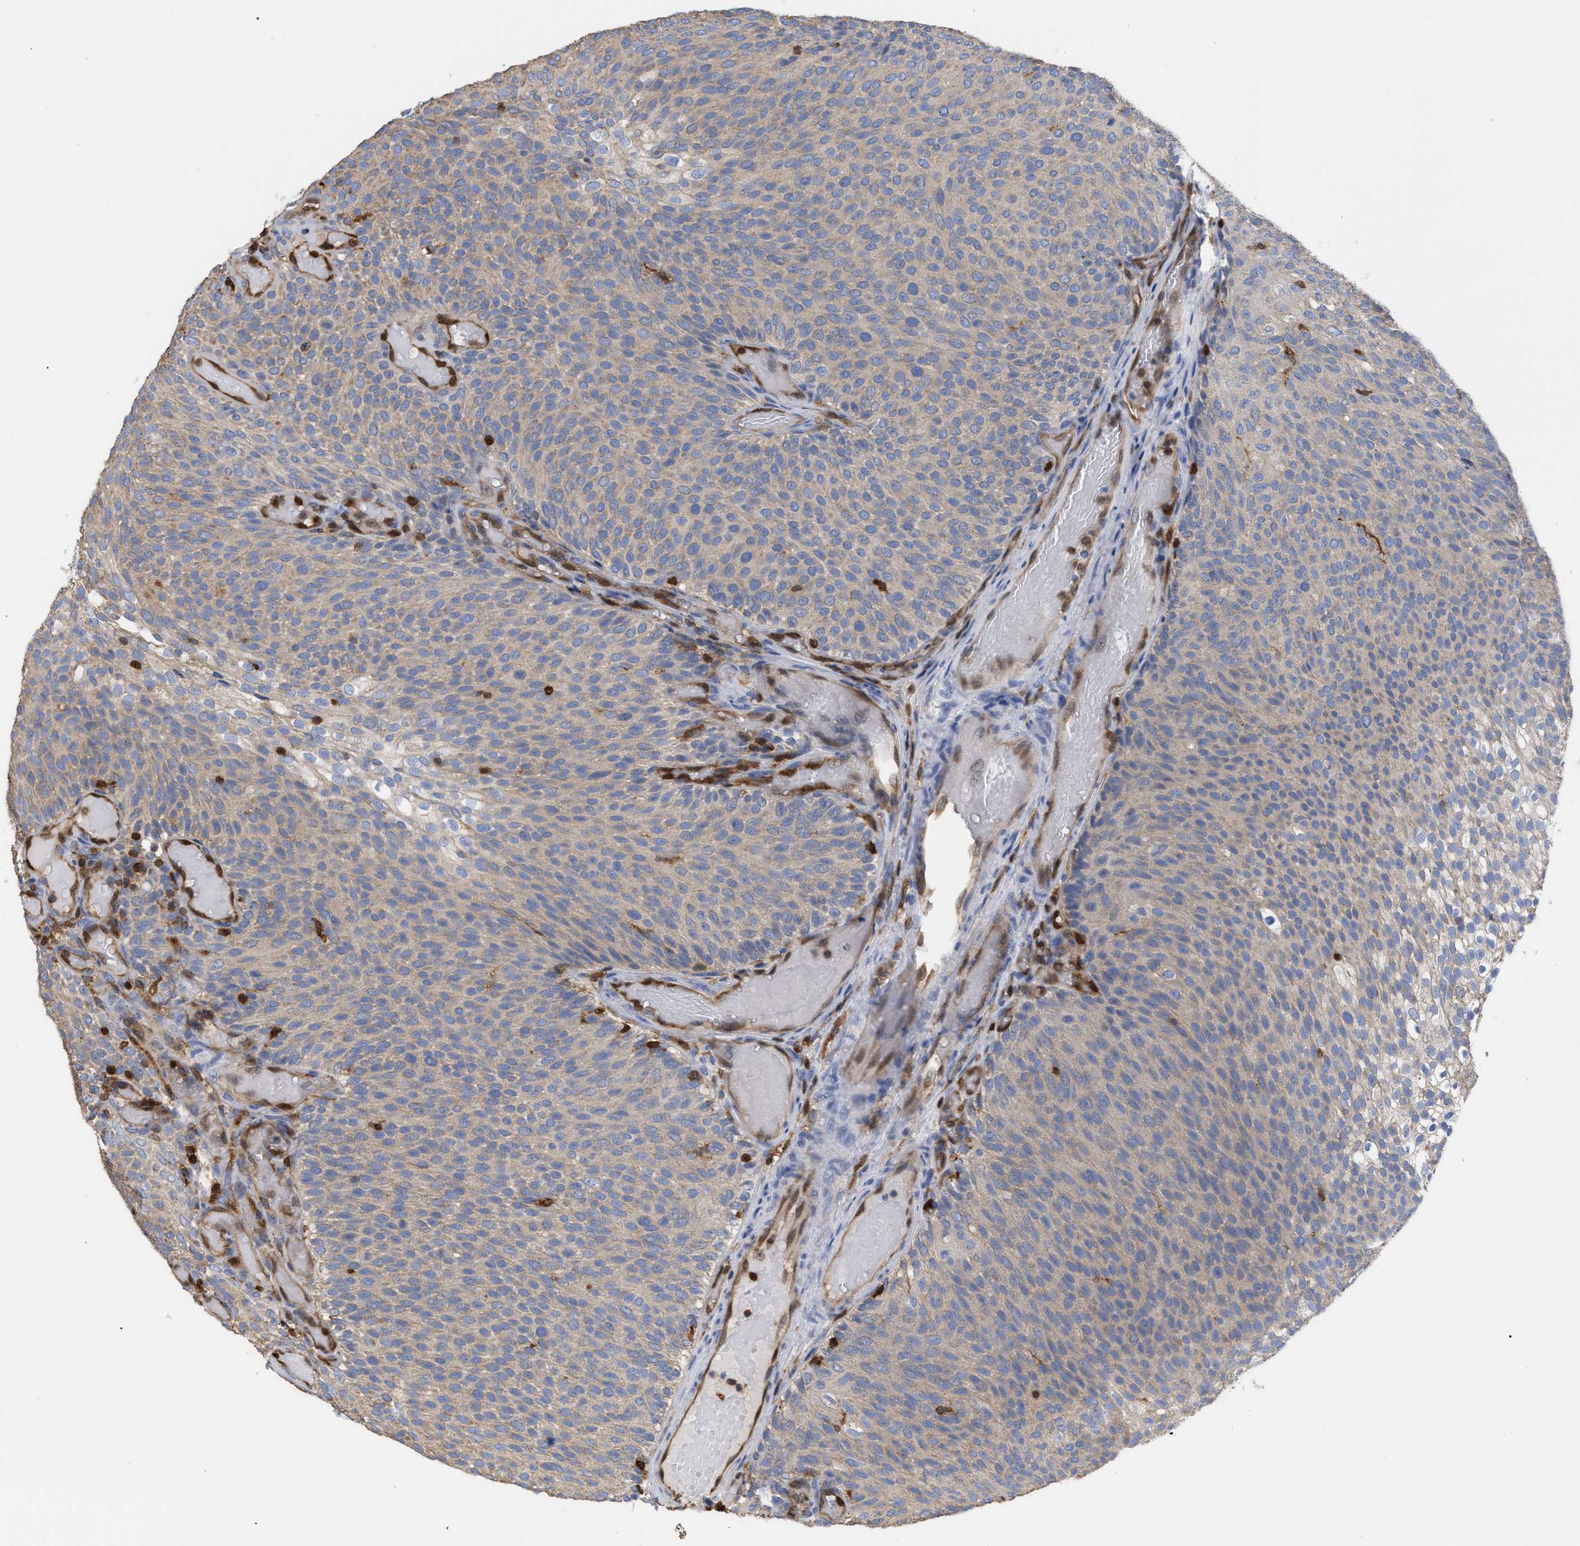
{"staining": {"intensity": "weak", "quantity": ">75%", "location": "cytoplasmic/membranous"}, "tissue": "urothelial cancer", "cell_type": "Tumor cells", "image_type": "cancer", "snomed": [{"axis": "morphology", "description": "Urothelial carcinoma, Low grade"}, {"axis": "topography", "description": "Urinary bladder"}], "caption": "Protein analysis of urothelial cancer tissue exhibits weak cytoplasmic/membranous staining in about >75% of tumor cells. (Brightfield microscopy of DAB IHC at high magnification).", "gene": "GIMAP4", "patient": {"sex": "male", "age": 78}}